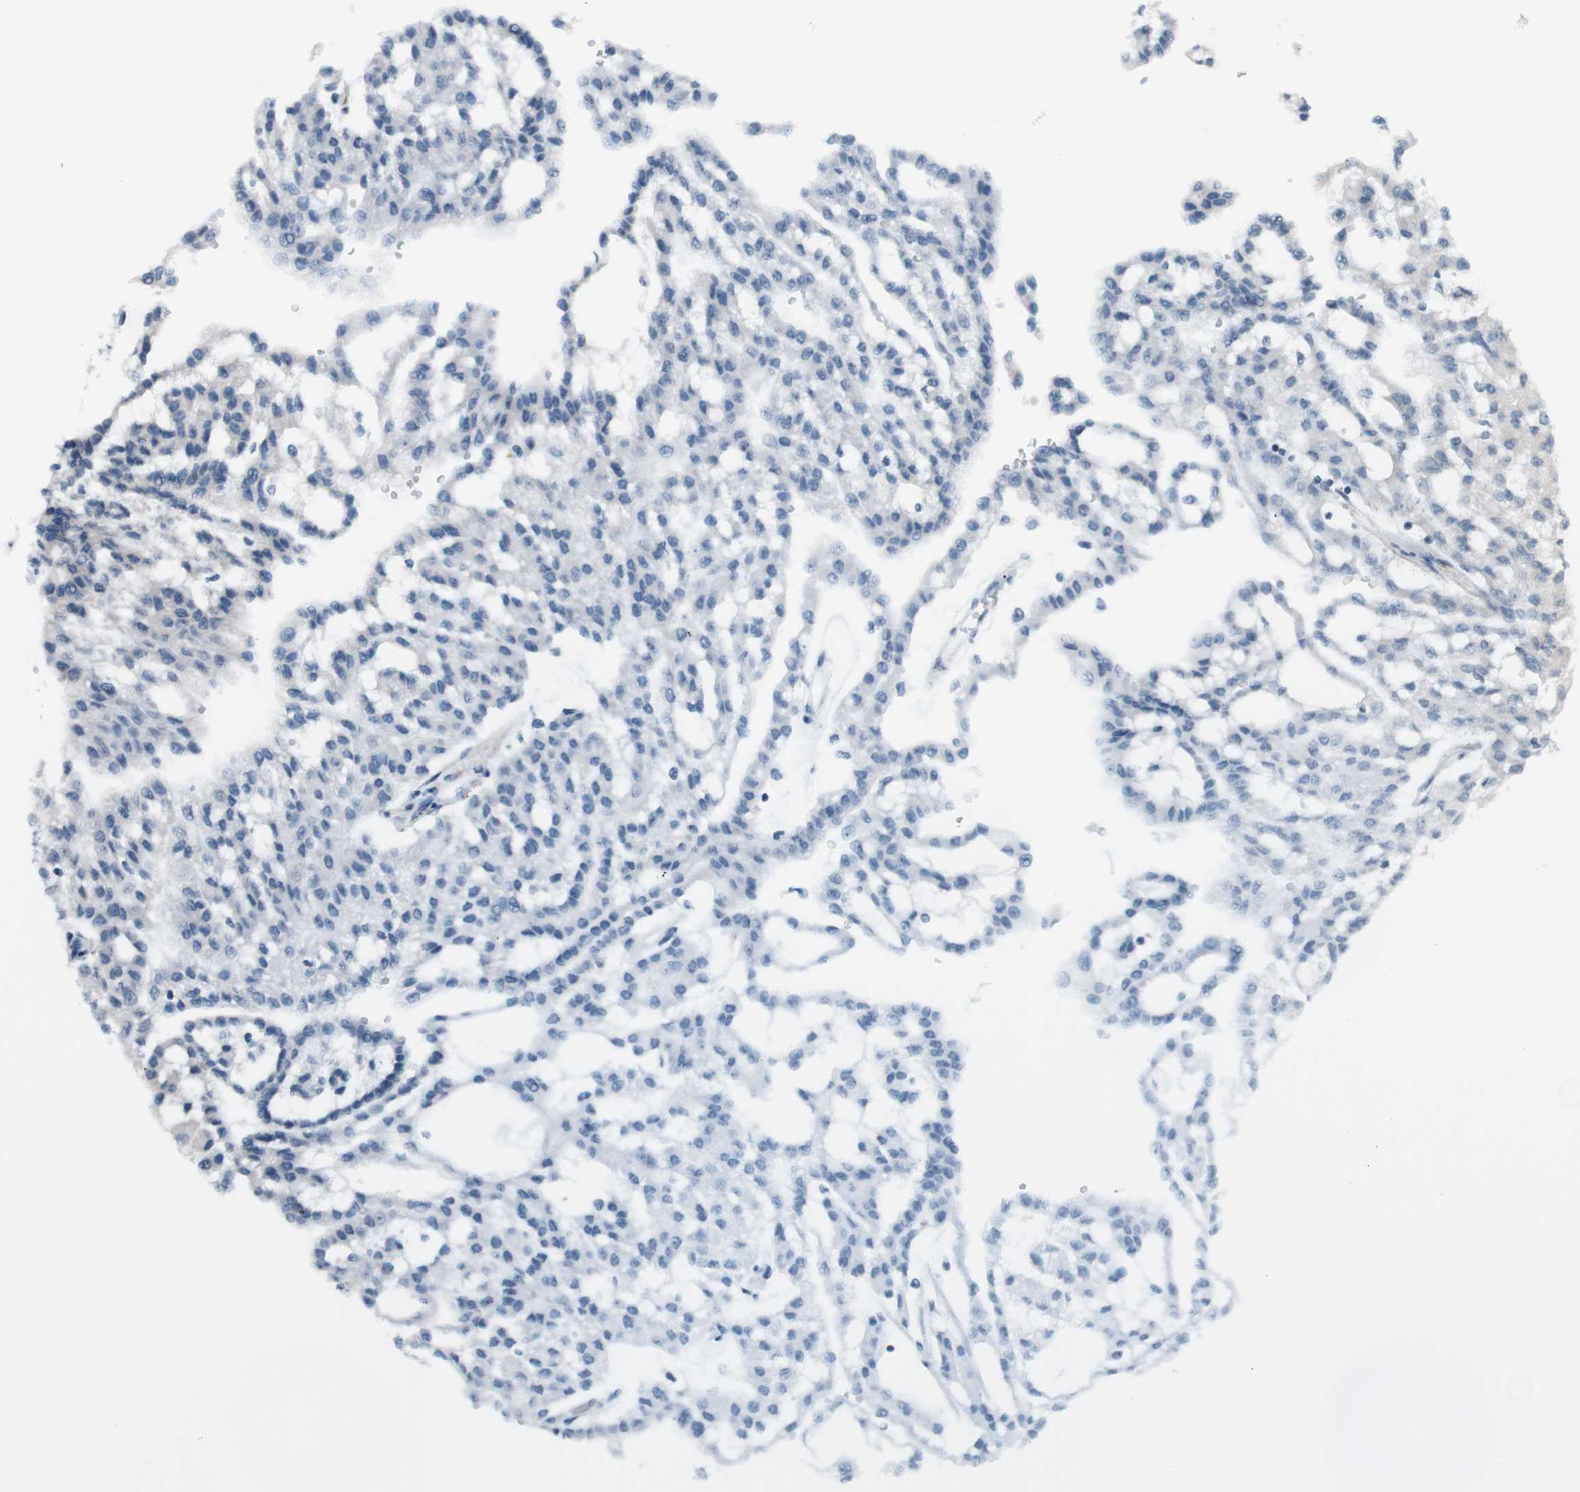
{"staining": {"intensity": "weak", "quantity": ">75%", "location": "cytoplasmic/membranous"}, "tissue": "renal cancer", "cell_type": "Tumor cells", "image_type": "cancer", "snomed": [{"axis": "morphology", "description": "Adenocarcinoma, NOS"}, {"axis": "topography", "description": "Kidney"}], "caption": "Immunohistochemistry staining of renal adenocarcinoma, which reveals low levels of weak cytoplasmic/membranous staining in approximately >75% of tumor cells indicating weak cytoplasmic/membranous protein positivity. The staining was performed using DAB (3,3'-diaminobenzidine) (brown) for protein detection and nuclei were counterstained in hematoxylin (blue).", "gene": "LNPK", "patient": {"sex": "male", "age": 63}}